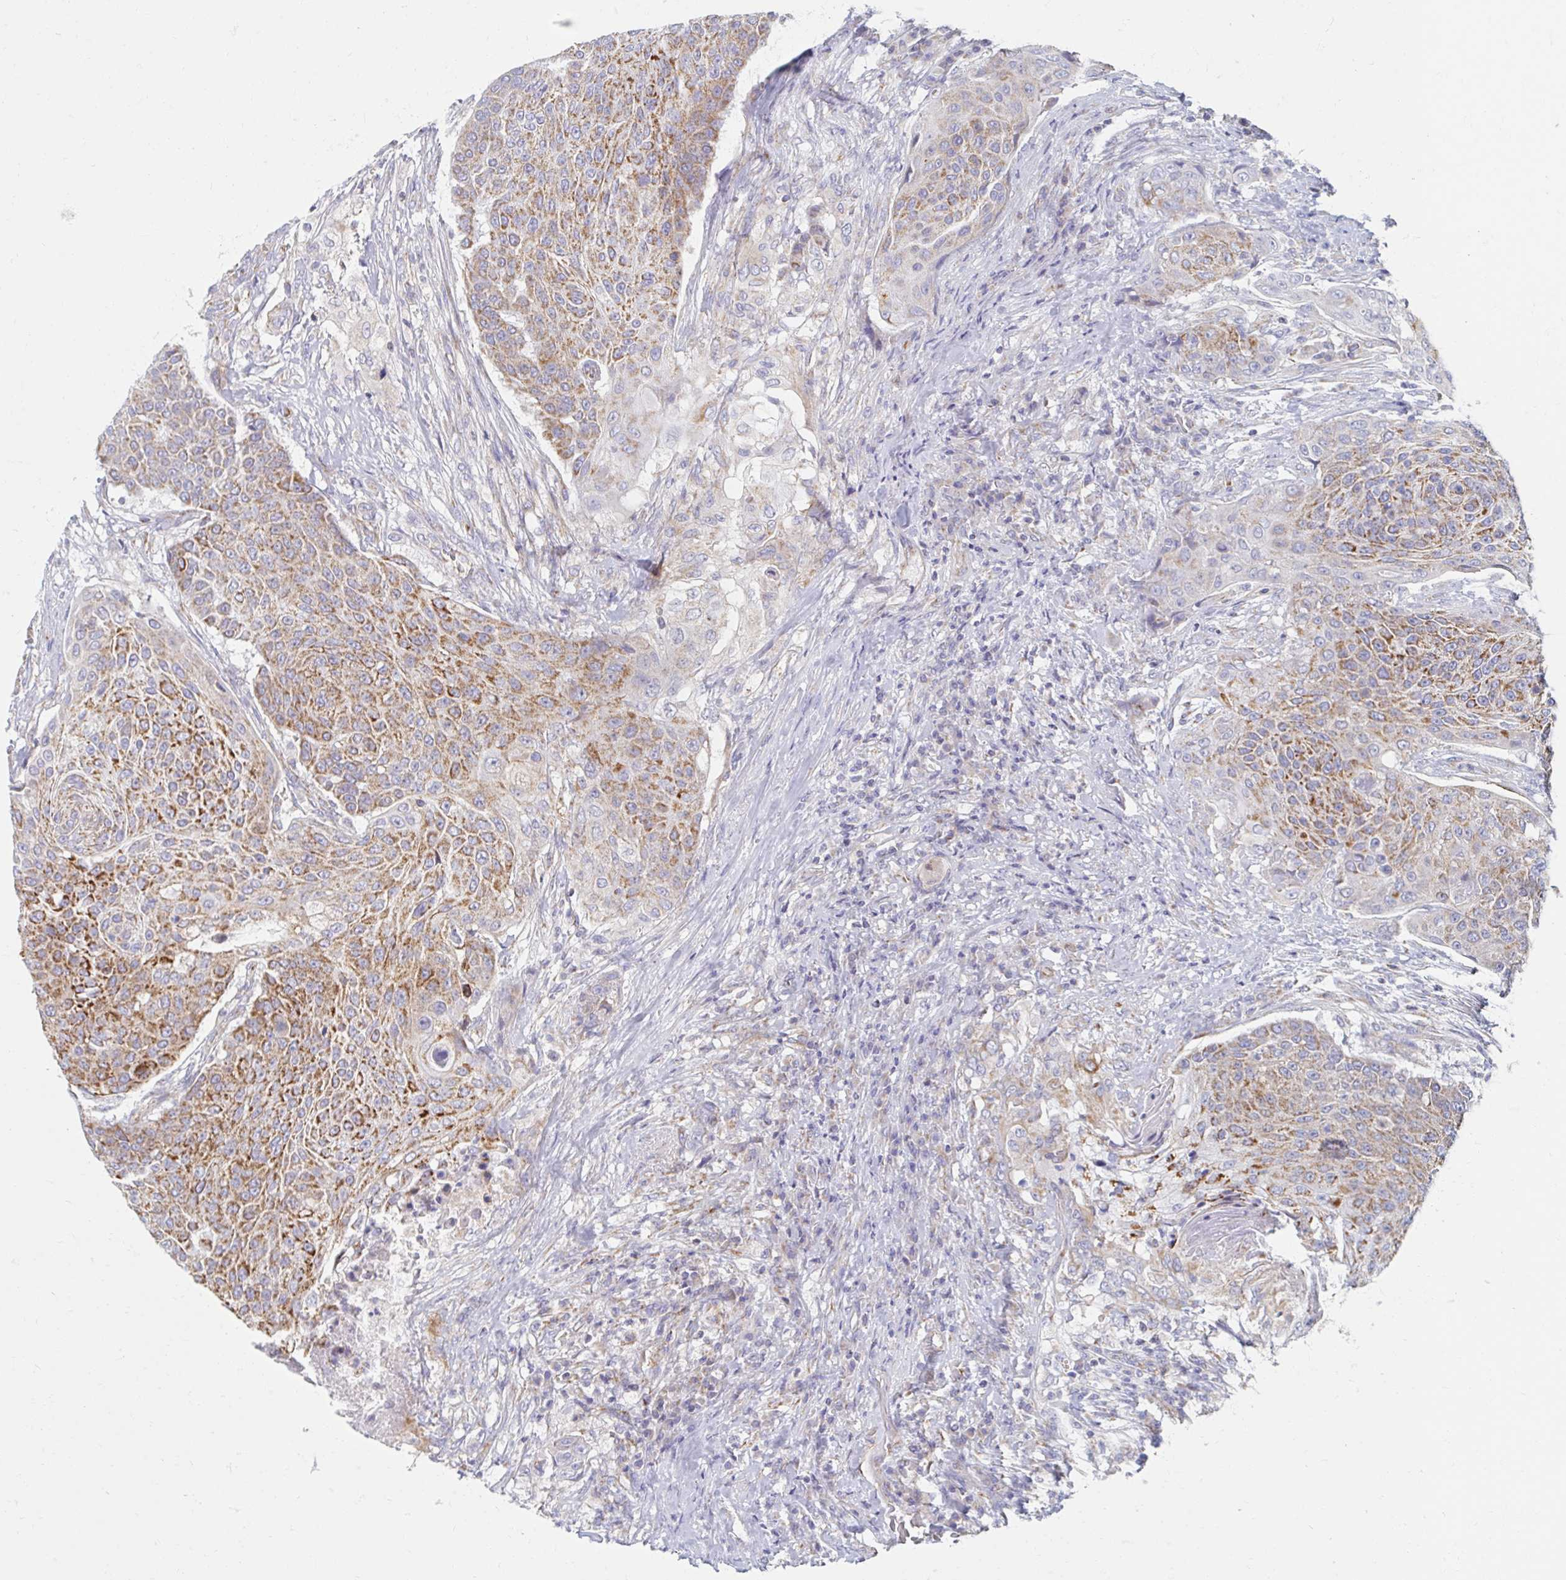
{"staining": {"intensity": "strong", "quantity": ">75%", "location": "cytoplasmic/membranous"}, "tissue": "urothelial cancer", "cell_type": "Tumor cells", "image_type": "cancer", "snomed": [{"axis": "morphology", "description": "Urothelial carcinoma, High grade"}, {"axis": "topography", "description": "Urinary bladder"}], "caption": "A high amount of strong cytoplasmic/membranous staining is identified in approximately >75% of tumor cells in urothelial carcinoma (high-grade) tissue. The staining was performed using DAB (3,3'-diaminobenzidine), with brown indicating positive protein expression. Nuclei are stained blue with hematoxylin.", "gene": "MAVS", "patient": {"sex": "female", "age": 63}}